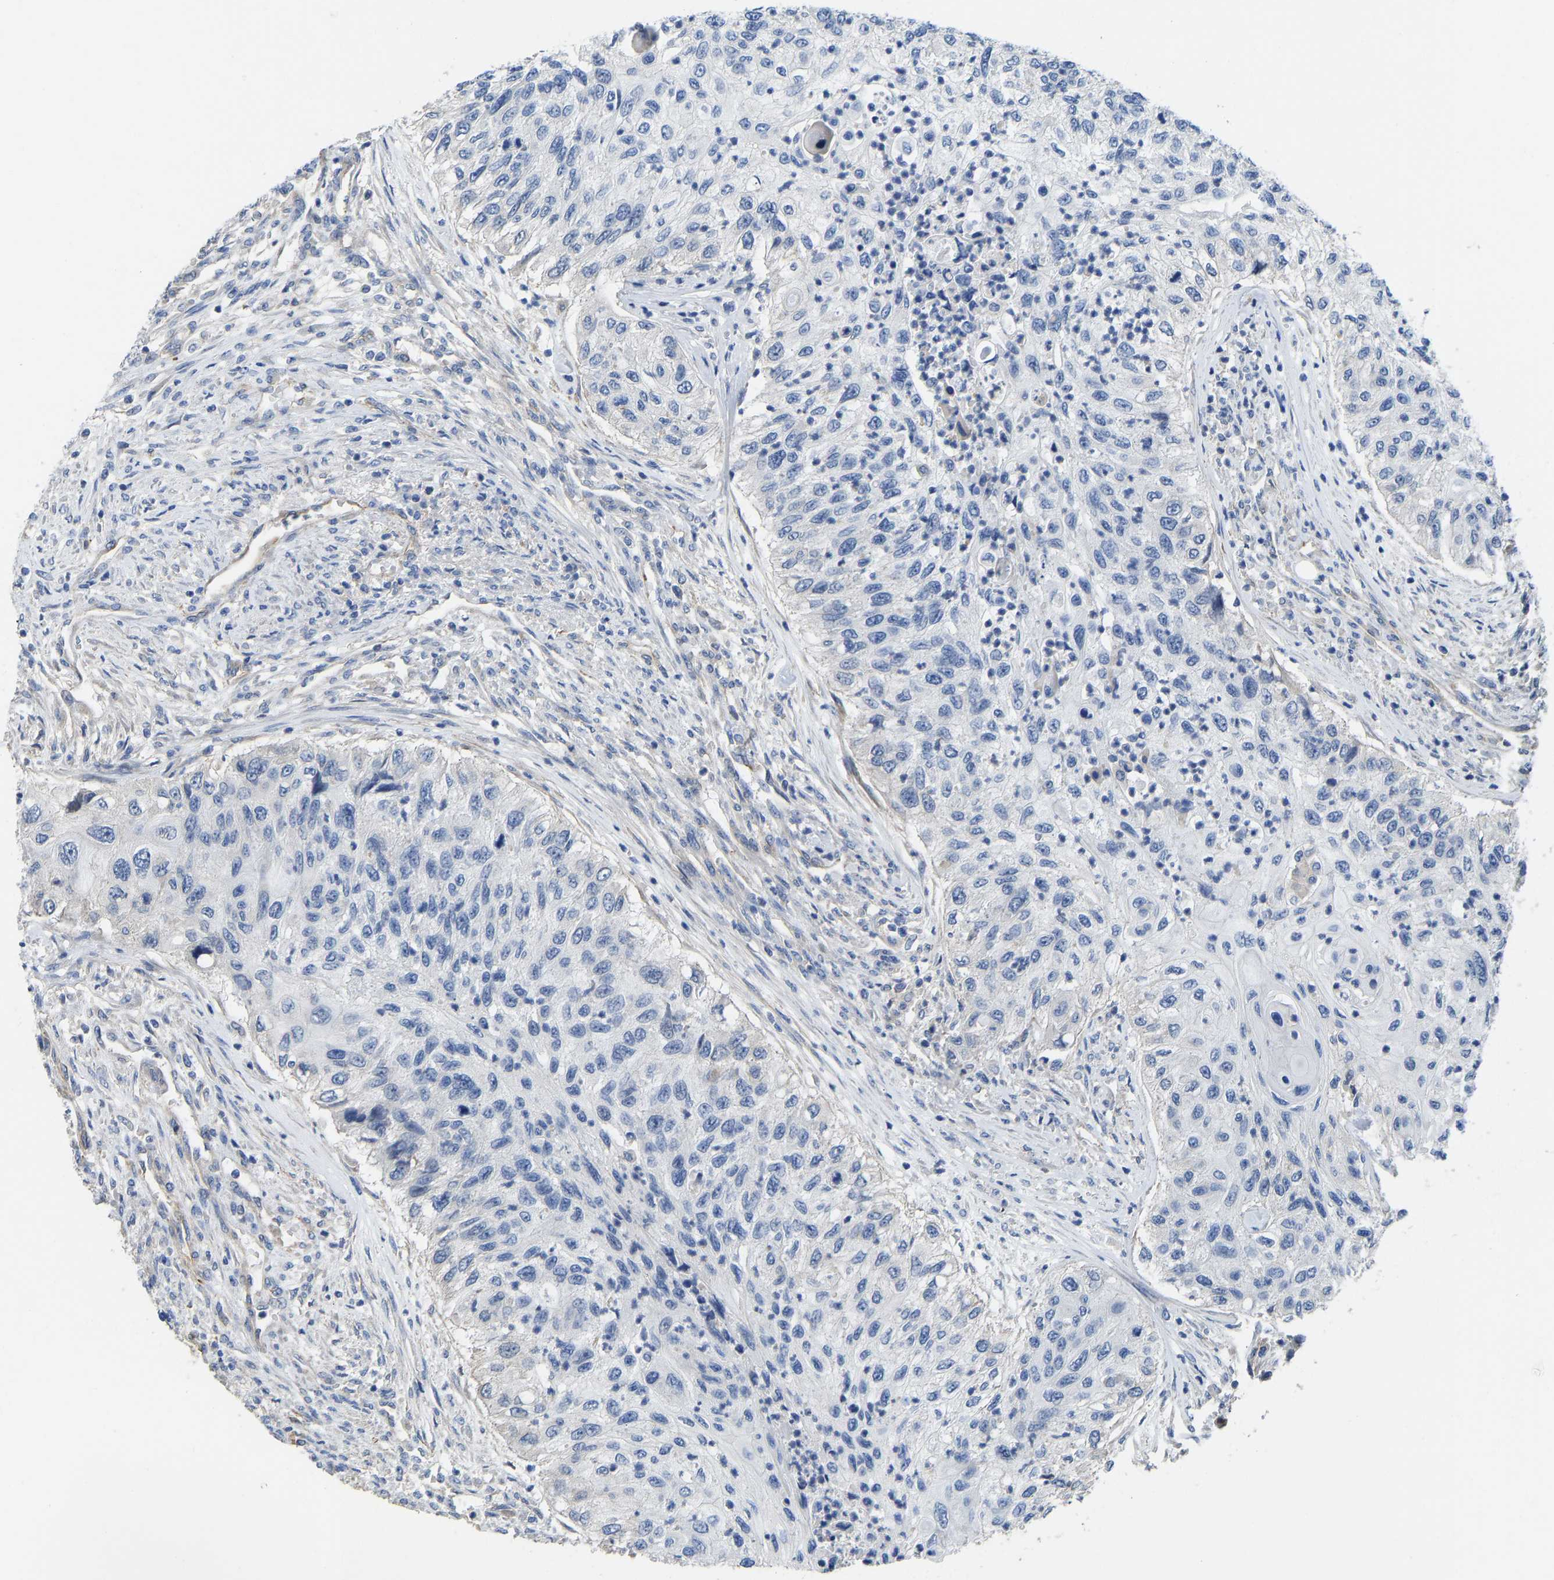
{"staining": {"intensity": "negative", "quantity": "none", "location": "none"}, "tissue": "urothelial cancer", "cell_type": "Tumor cells", "image_type": "cancer", "snomed": [{"axis": "morphology", "description": "Urothelial carcinoma, High grade"}, {"axis": "topography", "description": "Urinary bladder"}], "caption": "A histopathology image of urothelial cancer stained for a protein shows no brown staining in tumor cells.", "gene": "ELMO2", "patient": {"sex": "female", "age": 60}}